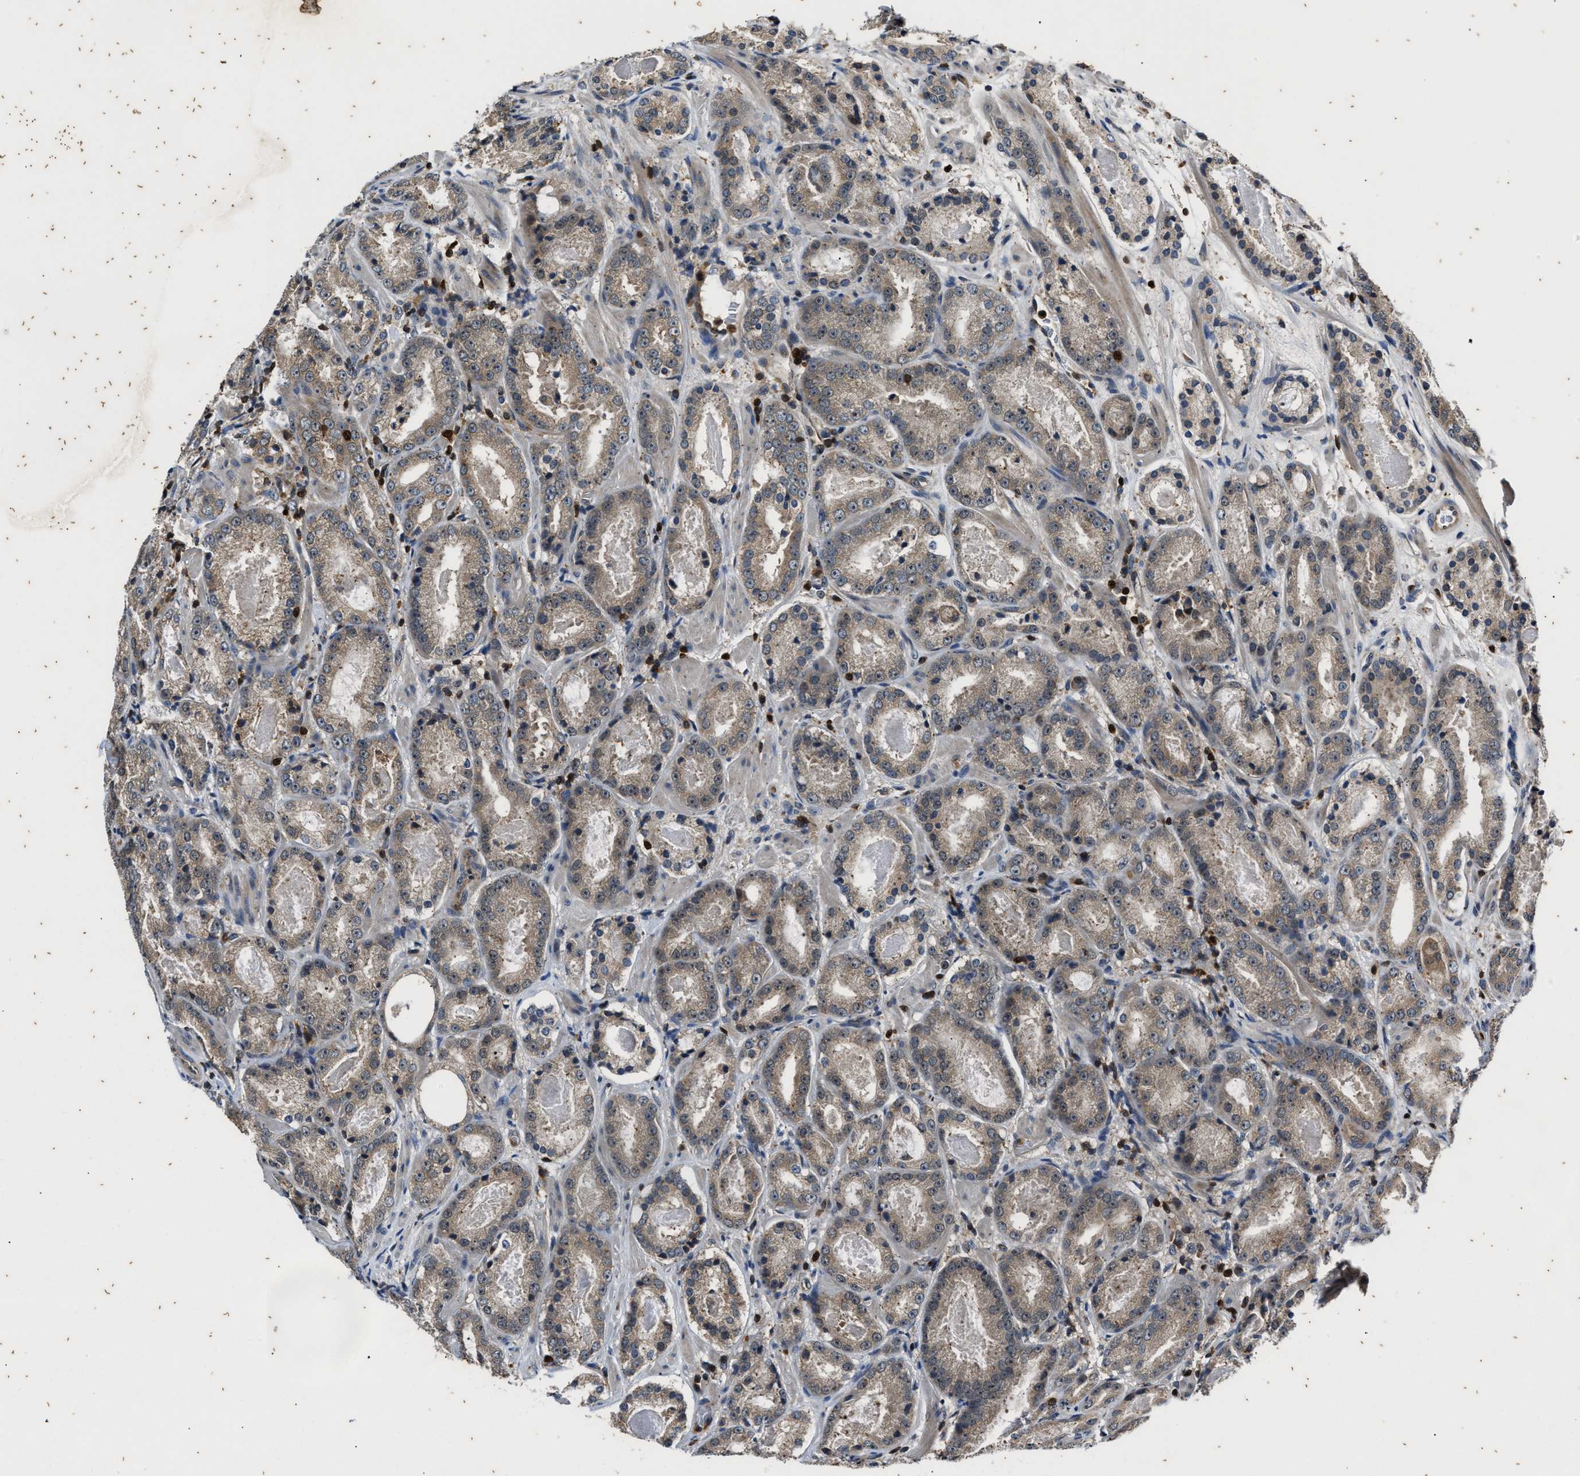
{"staining": {"intensity": "weak", "quantity": ">75%", "location": "cytoplasmic/membranous"}, "tissue": "prostate cancer", "cell_type": "Tumor cells", "image_type": "cancer", "snomed": [{"axis": "morphology", "description": "Adenocarcinoma, Low grade"}, {"axis": "topography", "description": "Prostate"}], "caption": "Weak cytoplasmic/membranous positivity for a protein is present in approximately >75% of tumor cells of prostate cancer (low-grade adenocarcinoma) using immunohistochemistry.", "gene": "PTPN7", "patient": {"sex": "male", "age": 69}}